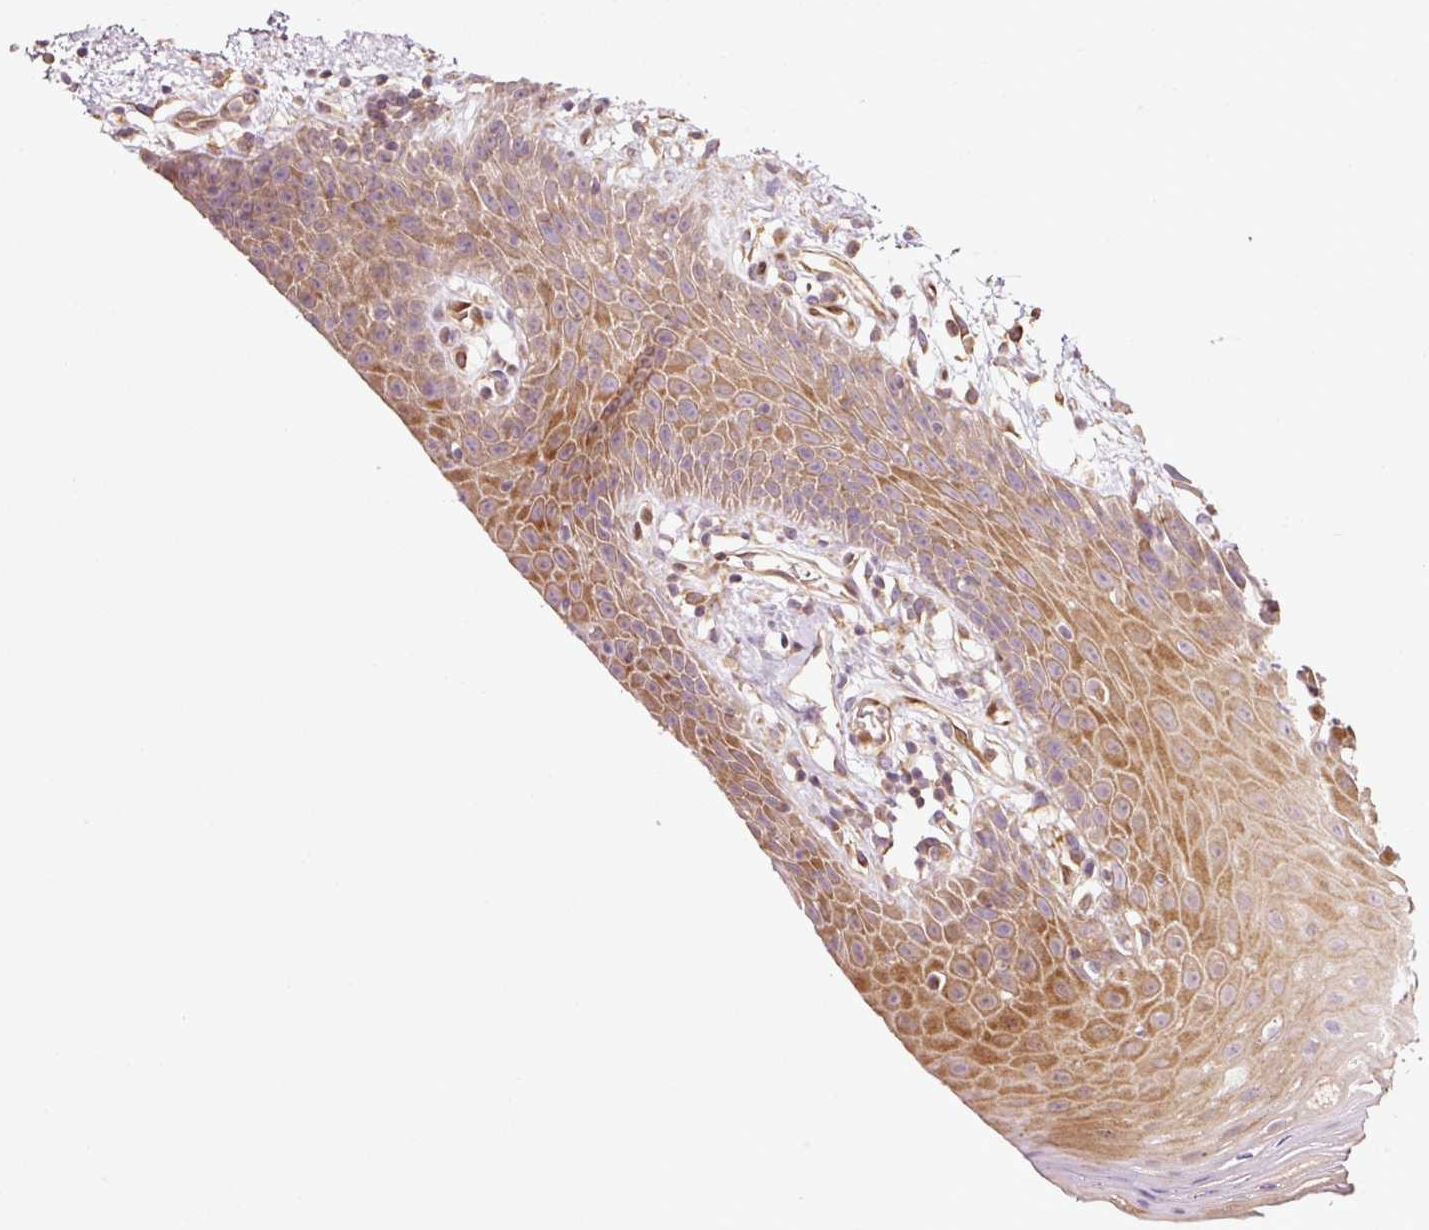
{"staining": {"intensity": "moderate", "quantity": ">75%", "location": "cytoplasmic/membranous"}, "tissue": "oral mucosa", "cell_type": "Squamous epithelial cells", "image_type": "normal", "snomed": [{"axis": "morphology", "description": "Normal tissue, NOS"}, {"axis": "topography", "description": "Oral tissue"}, {"axis": "topography", "description": "Tounge, NOS"}], "caption": "Protein staining of normal oral mucosa exhibits moderate cytoplasmic/membranous staining in about >75% of squamous epithelial cells.", "gene": "NAPA", "patient": {"sex": "female", "age": 59}}